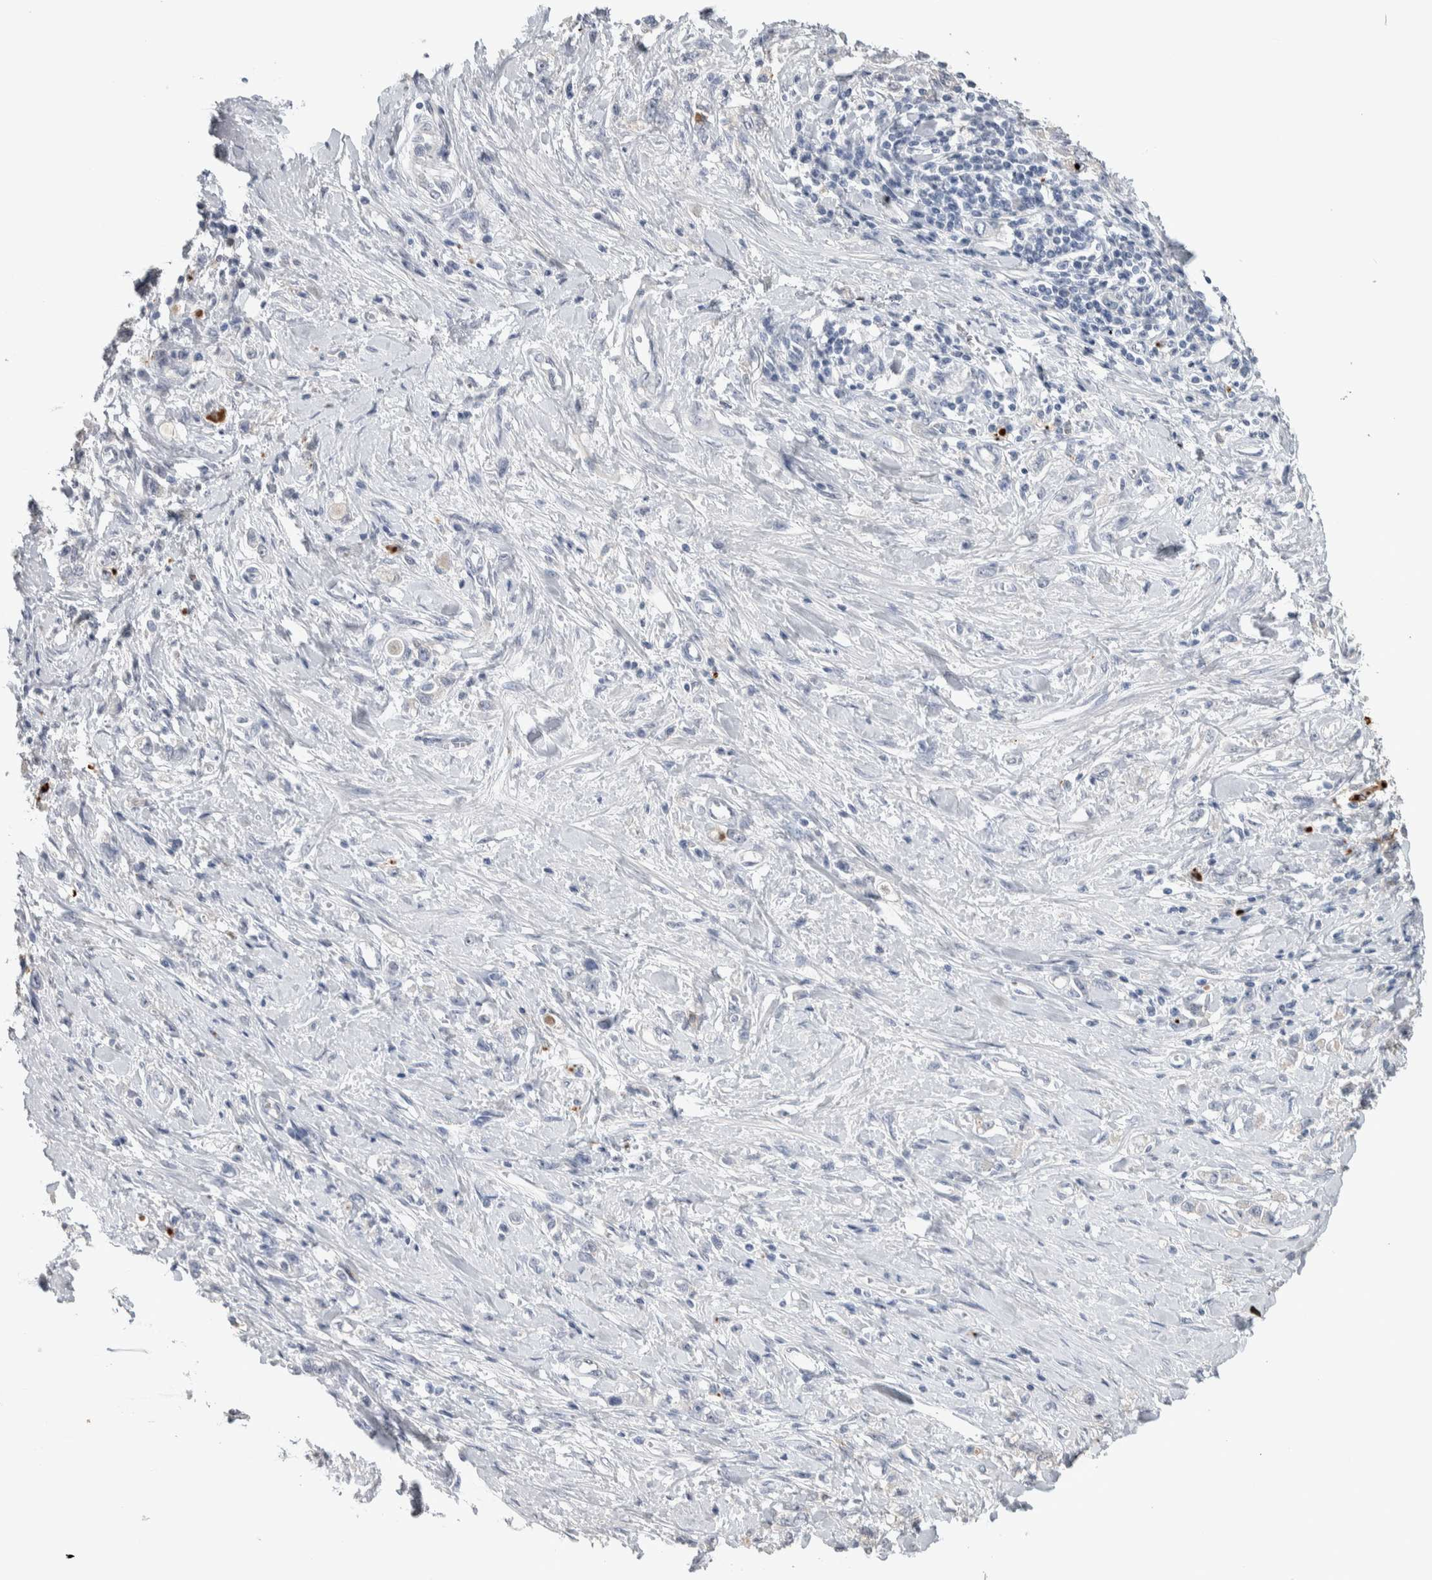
{"staining": {"intensity": "negative", "quantity": "none", "location": "none"}, "tissue": "stomach cancer", "cell_type": "Tumor cells", "image_type": "cancer", "snomed": [{"axis": "morphology", "description": "Adenocarcinoma, NOS"}, {"axis": "topography", "description": "Stomach"}], "caption": "DAB (3,3'-diaminobenzidine) immunohistochemical staining of human adenocarcinoma (stomach) demonstrates no significant expression in tumor cells.", "gene": "TMEM102", "patient": {"sex": "female", "age": 76}}